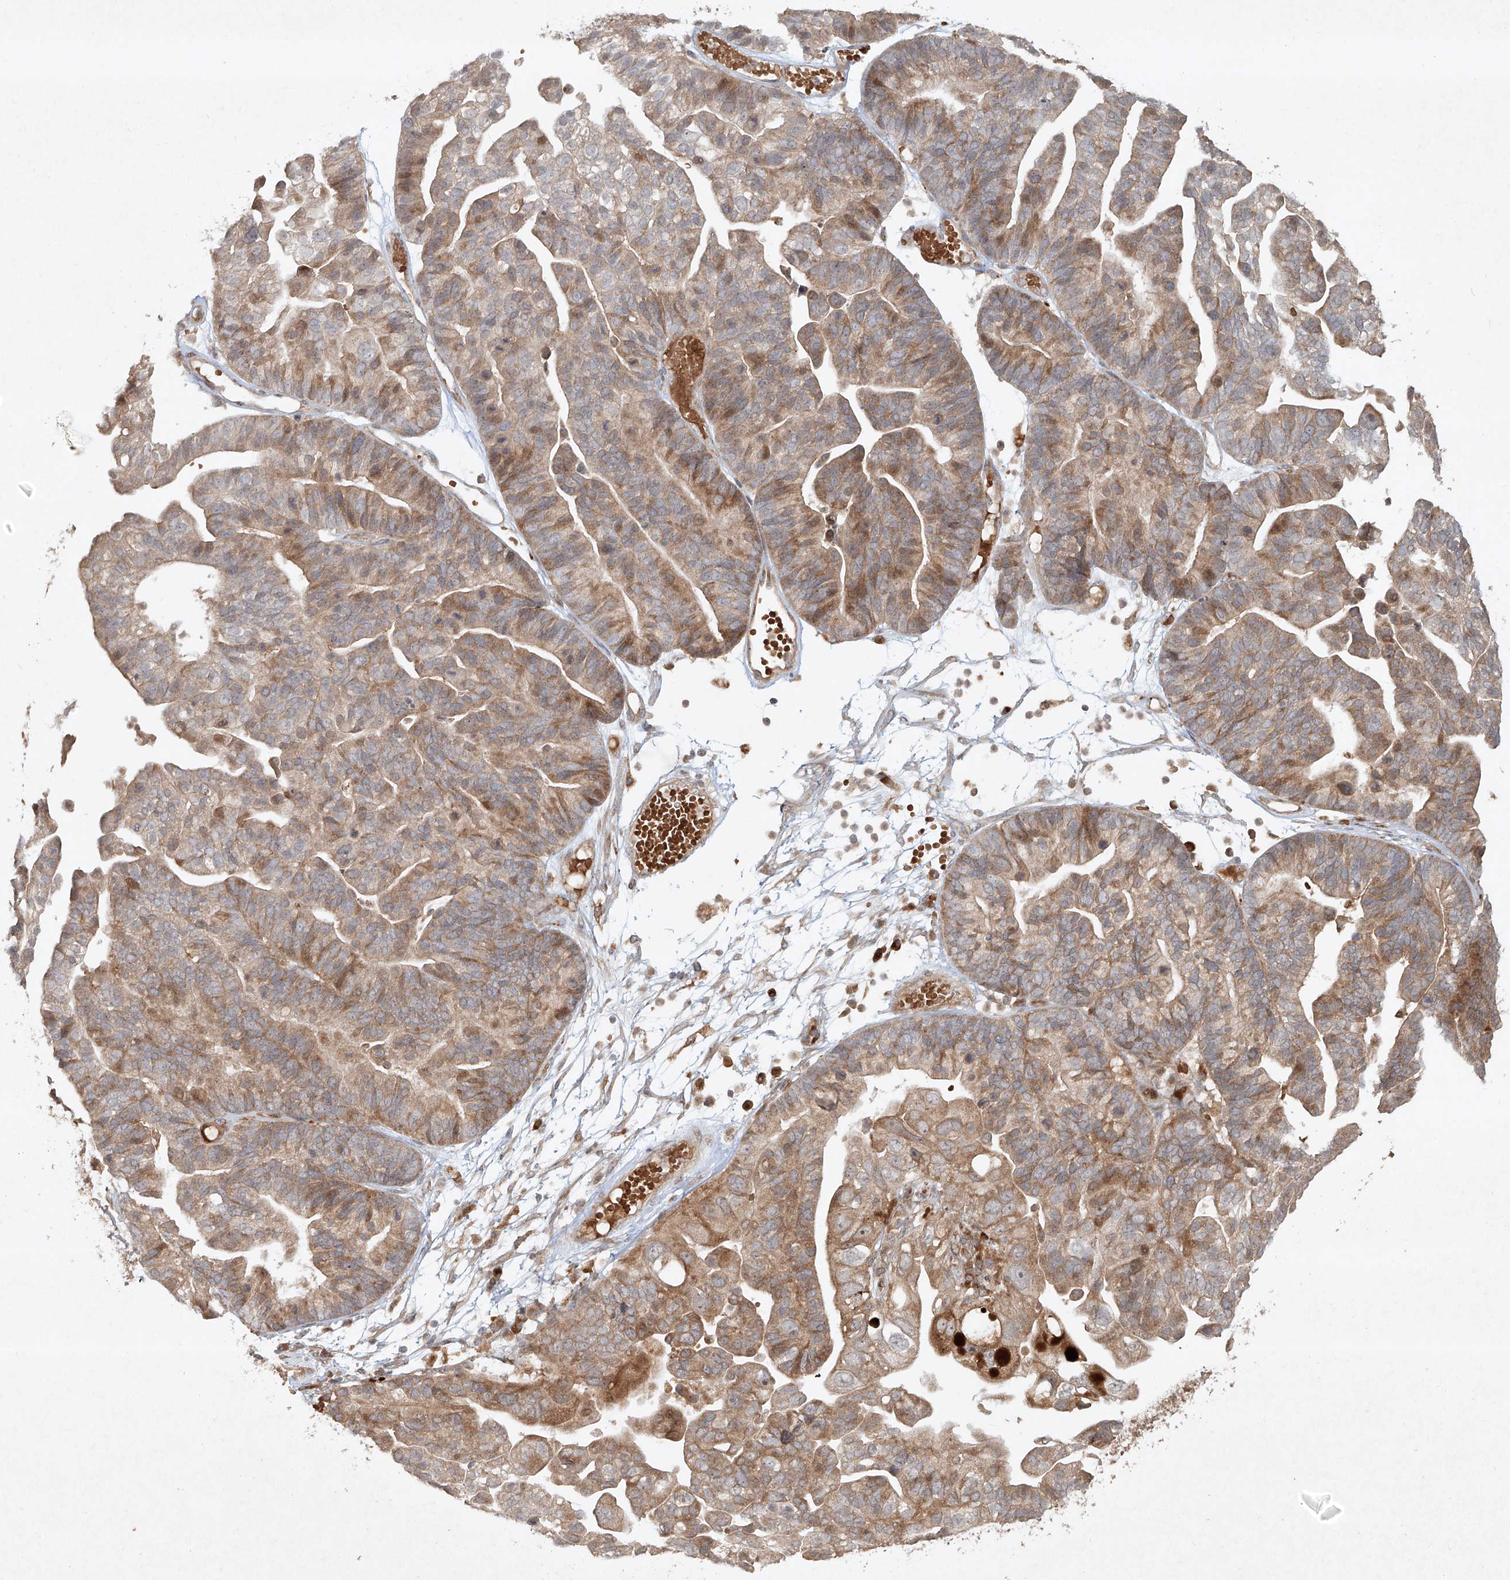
{"staining": {"intensity": "moderate", "quantity": ">75%", "location": "cytoplasmic/membranous"}, "tissue": "ovarian cancer", "cell_type": "Tumor cells", "image_type": "cancer", "snomed": [{"axis": "morphology", "description": "Cystadenocarcinoma, serous, NOS"}, {"axis": "topography", "description": "Ovary"}], "caption": "Immunohistochemical staining of ovarian cancer exhibits medium levels of moderate cytoplasmic/membranous expression in about >75% of tumor cells. (DAB (3,3'-diaminobenzidine) IHC with brightfield microscopy, high magnification).", "gene": "CYYR1", "patient": {"sex": "female", "age": 56}}